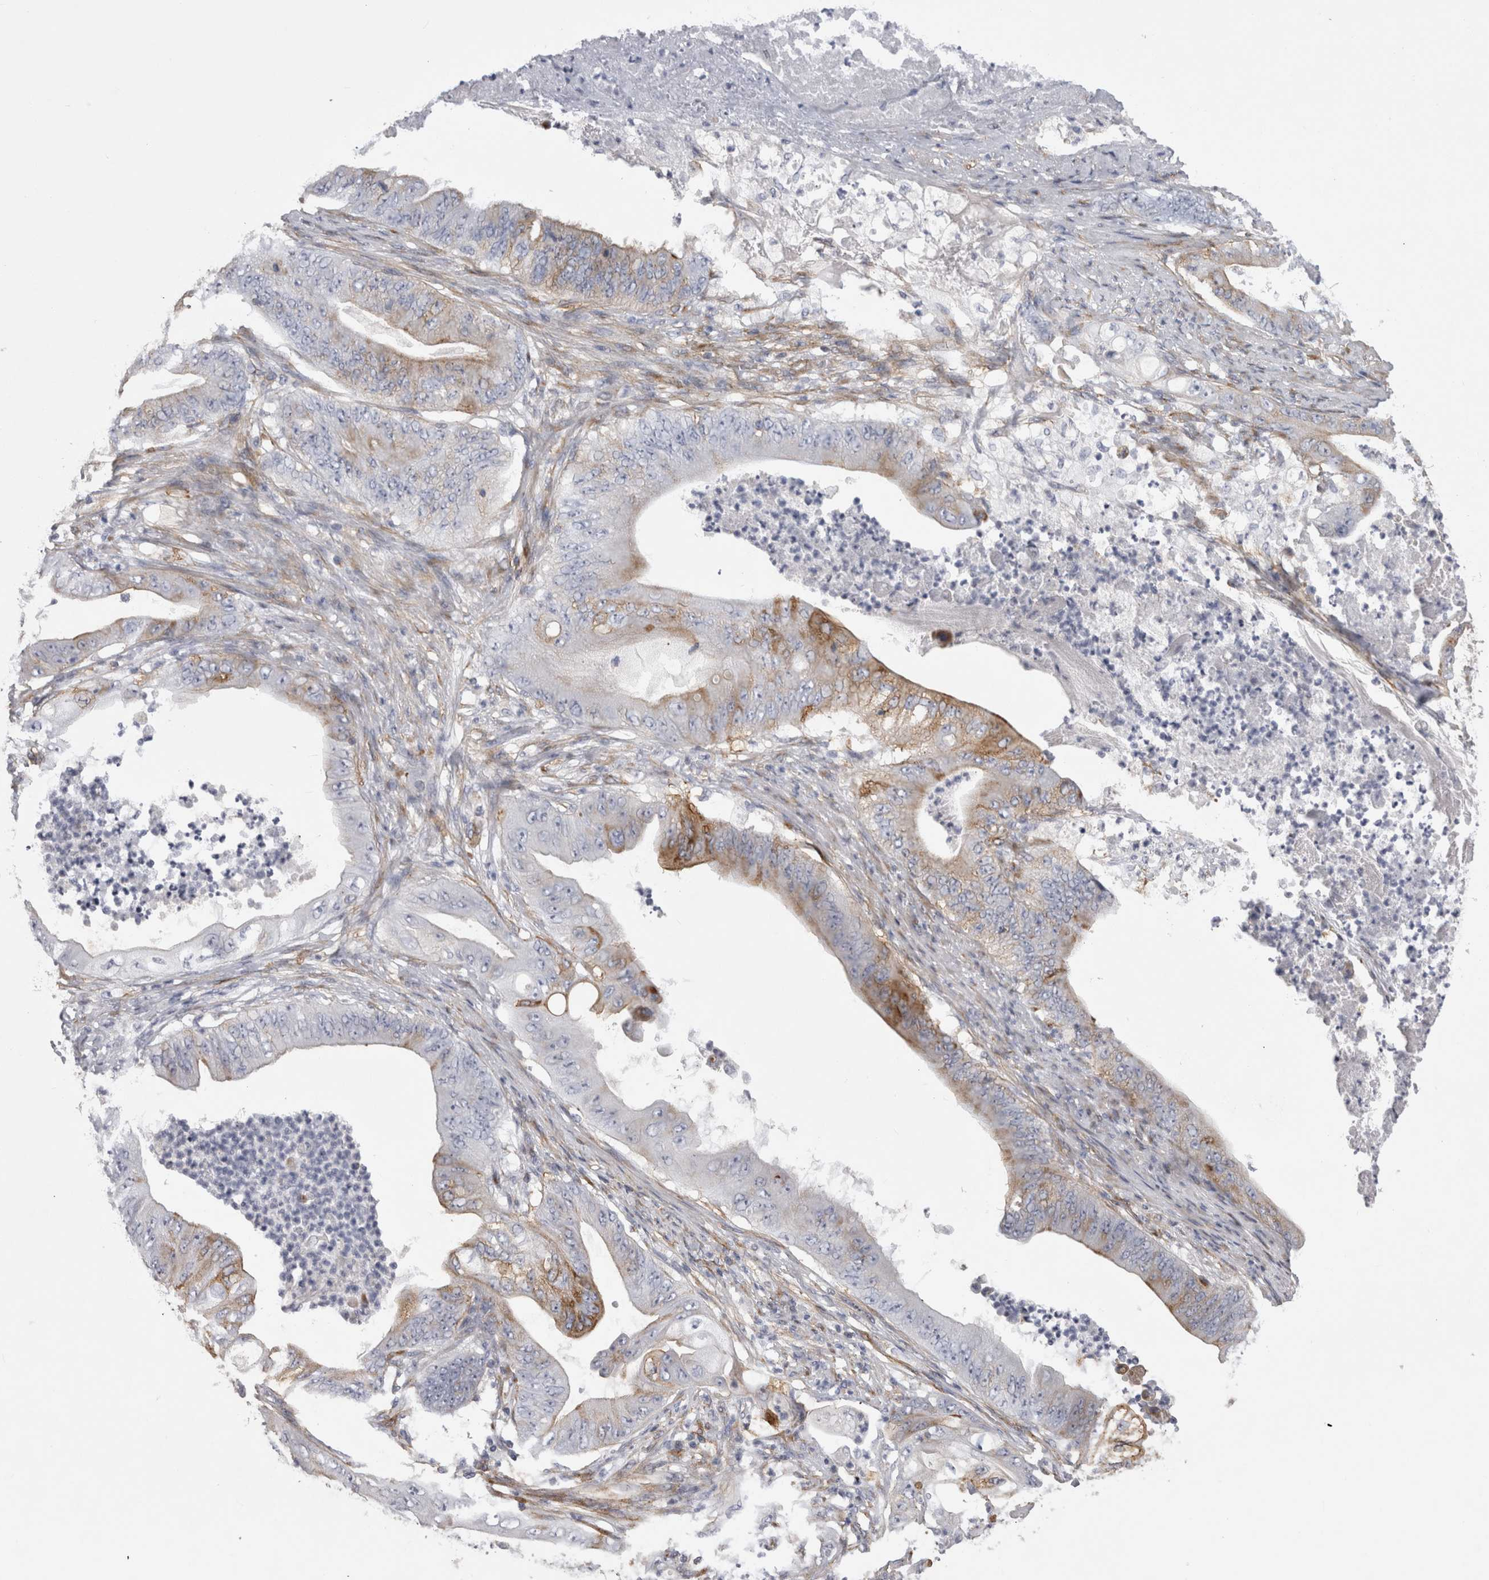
{"staining": {"intensity": "moderate", "quantity": "<25%", "location": "cytoplasmic/membranous"}, "tissue": "stomach cancer", "cell_type": "Tumor cells", "image_type": "cancer", "snomed": [{"axis": "morphology", "description": "Adenocarcinoma, NOS"}, {"axis": "topography", "description": "Stomach"}], "caption": "The photomicrograph reveals a brown stain indicating the presence of a protein in the cytoplasmic/membranous of tumor cells in adenocarcinoma (stomach).", "gene": "ATXN3", "patient": {"sex": "female", "age": 73}}